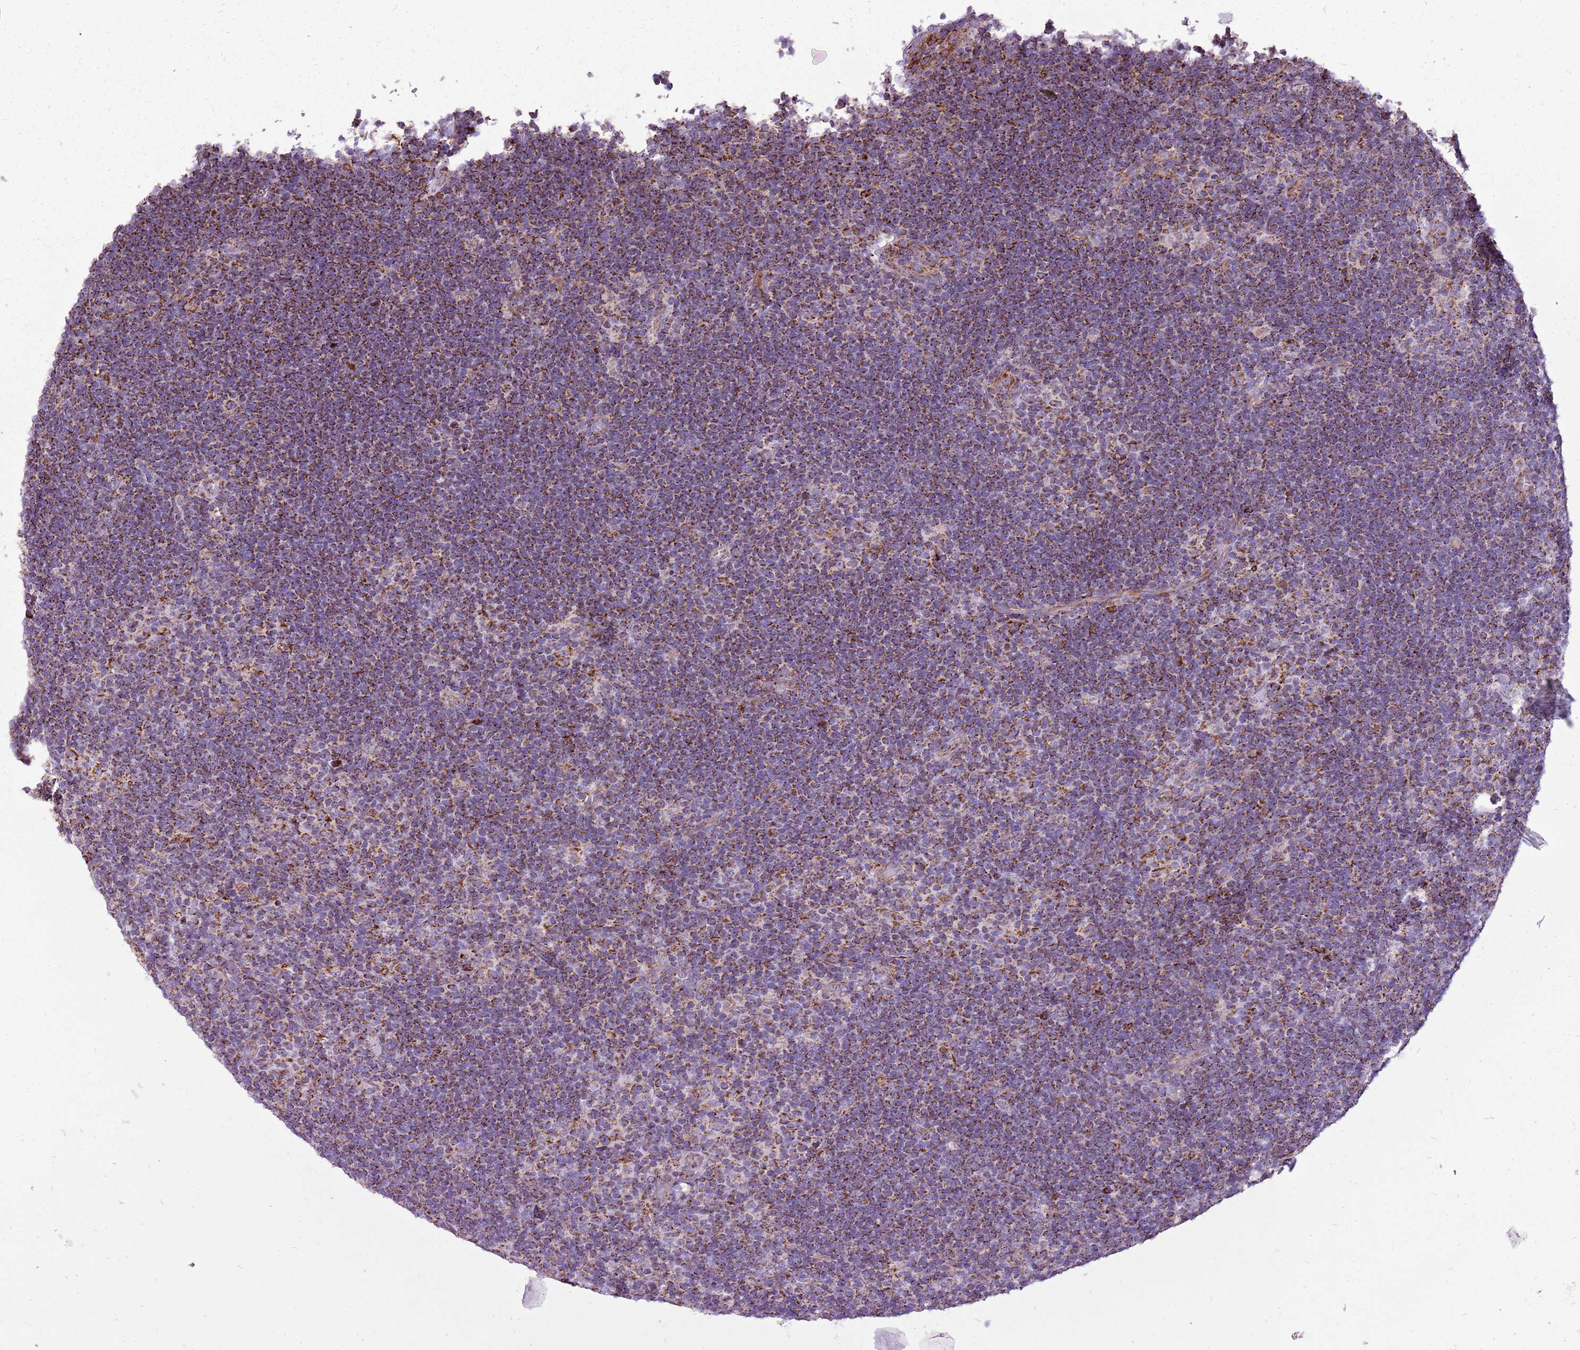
{"staining": {"intensity": "moderate", "quantity": ">75%", "location": "cytoplasmic/membranous"}, "tissue": "lymphoma", "cell_type": "Tumor cells", "image_type": "cancer", "snomed": [{"axis": "morphology", "description": "Hodgkin's disease, NOS"}, {"axis": "topography", "description": "Lymph node"}], "caption": "Protein staining of lymphoma tissue displays moderate cytoplasmic/membranous staining in about >75% of tumor cells.", "gene": "GCDH", "patient": {"sex": "female", "age": 57}}